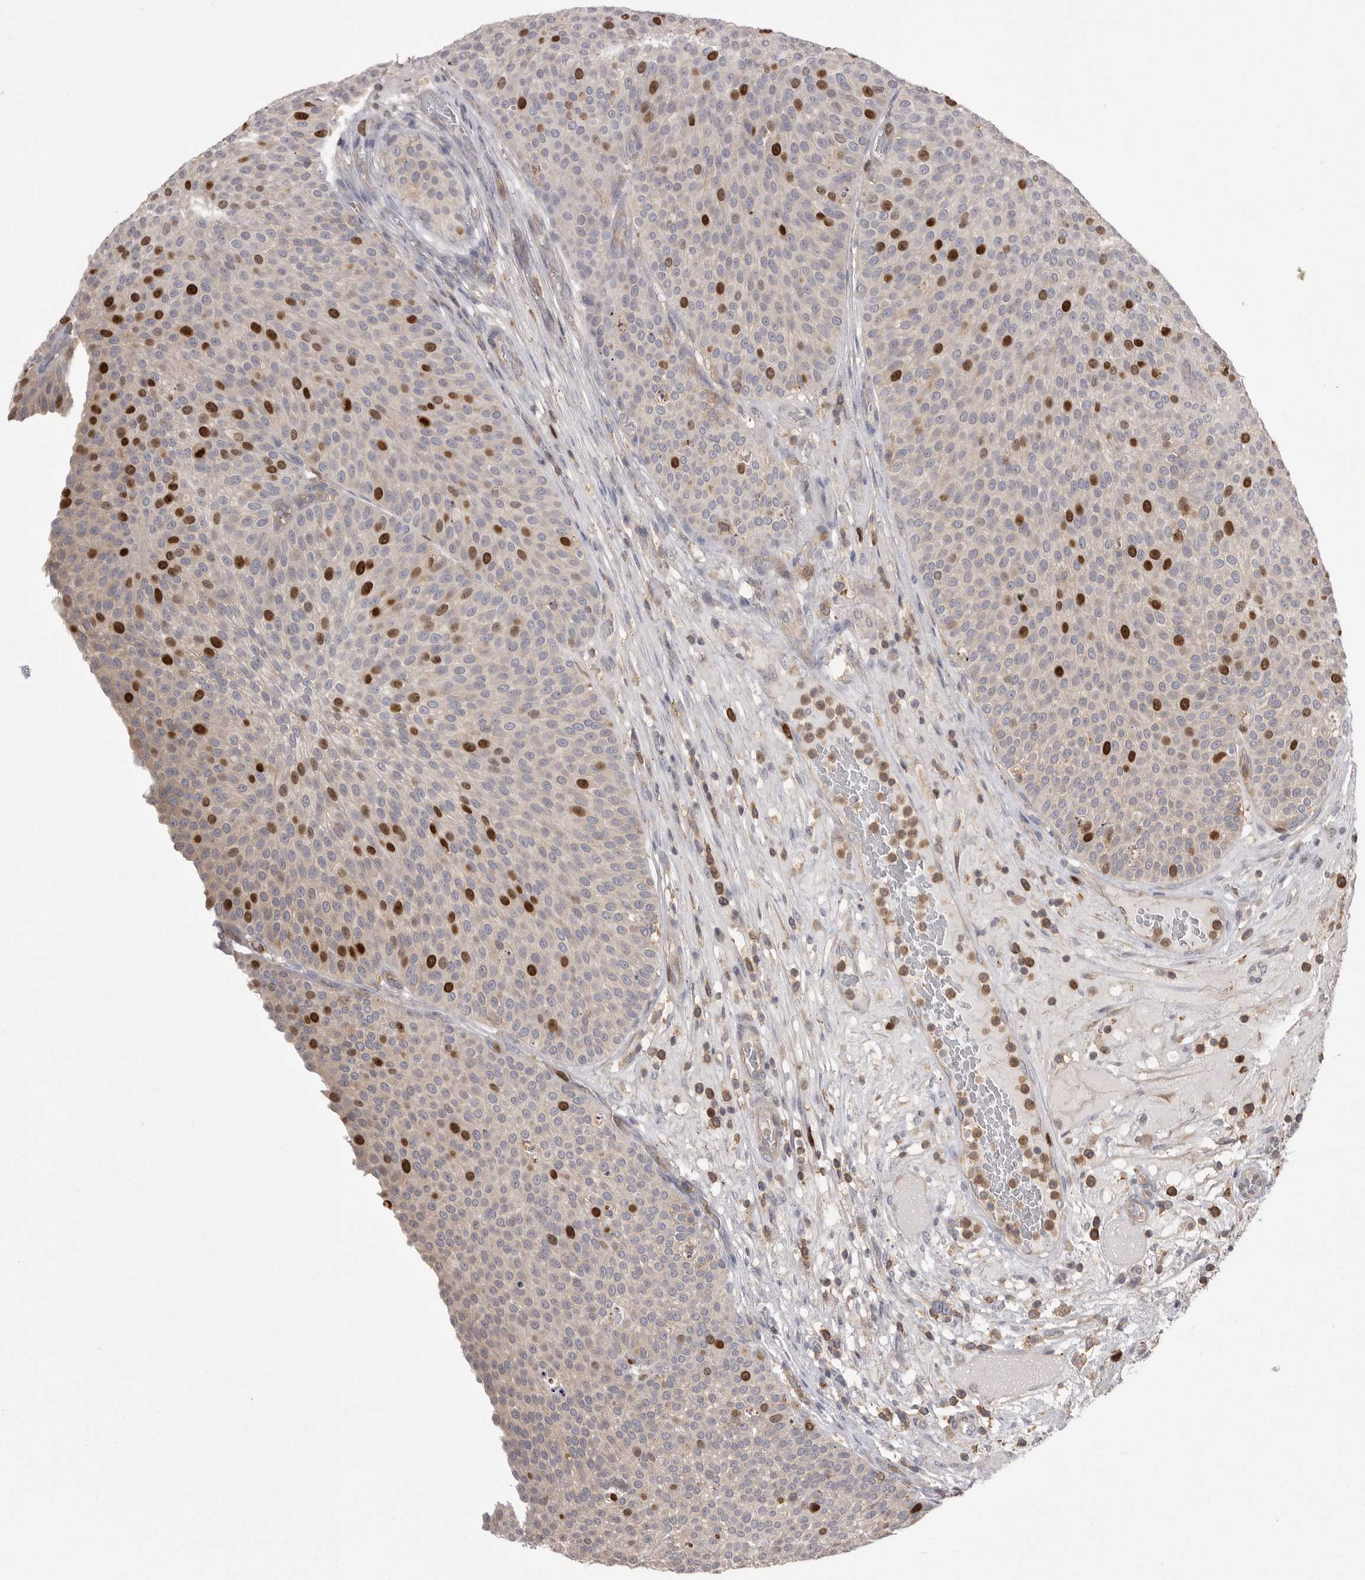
{"staining": {"intensity": "strong", "quantity": "25%-75%", "location": "nuclear"}, "tissue": "urothelial cancer", "cell_type": "Tumor cells", "image_type": "cancer", "snomed": [{"axis": "morphology", "description": "Normal tissue, NOS"}, {"axis": "morphology", "description": "Urothelial carcinoma, Low grade"}, {"axis": "topography", "description": "Smooth muscle"}, {"axis": "topography", "description": "Urinary bladder"}], "caption": "Human low-grade urothelial carcinoma stained with a brown dye reveals strong nuclear positive positivity in about 25%-75% of tumor cells.", "gene": "TOP2A", "patient": {"sex": "male", "age": 60}}